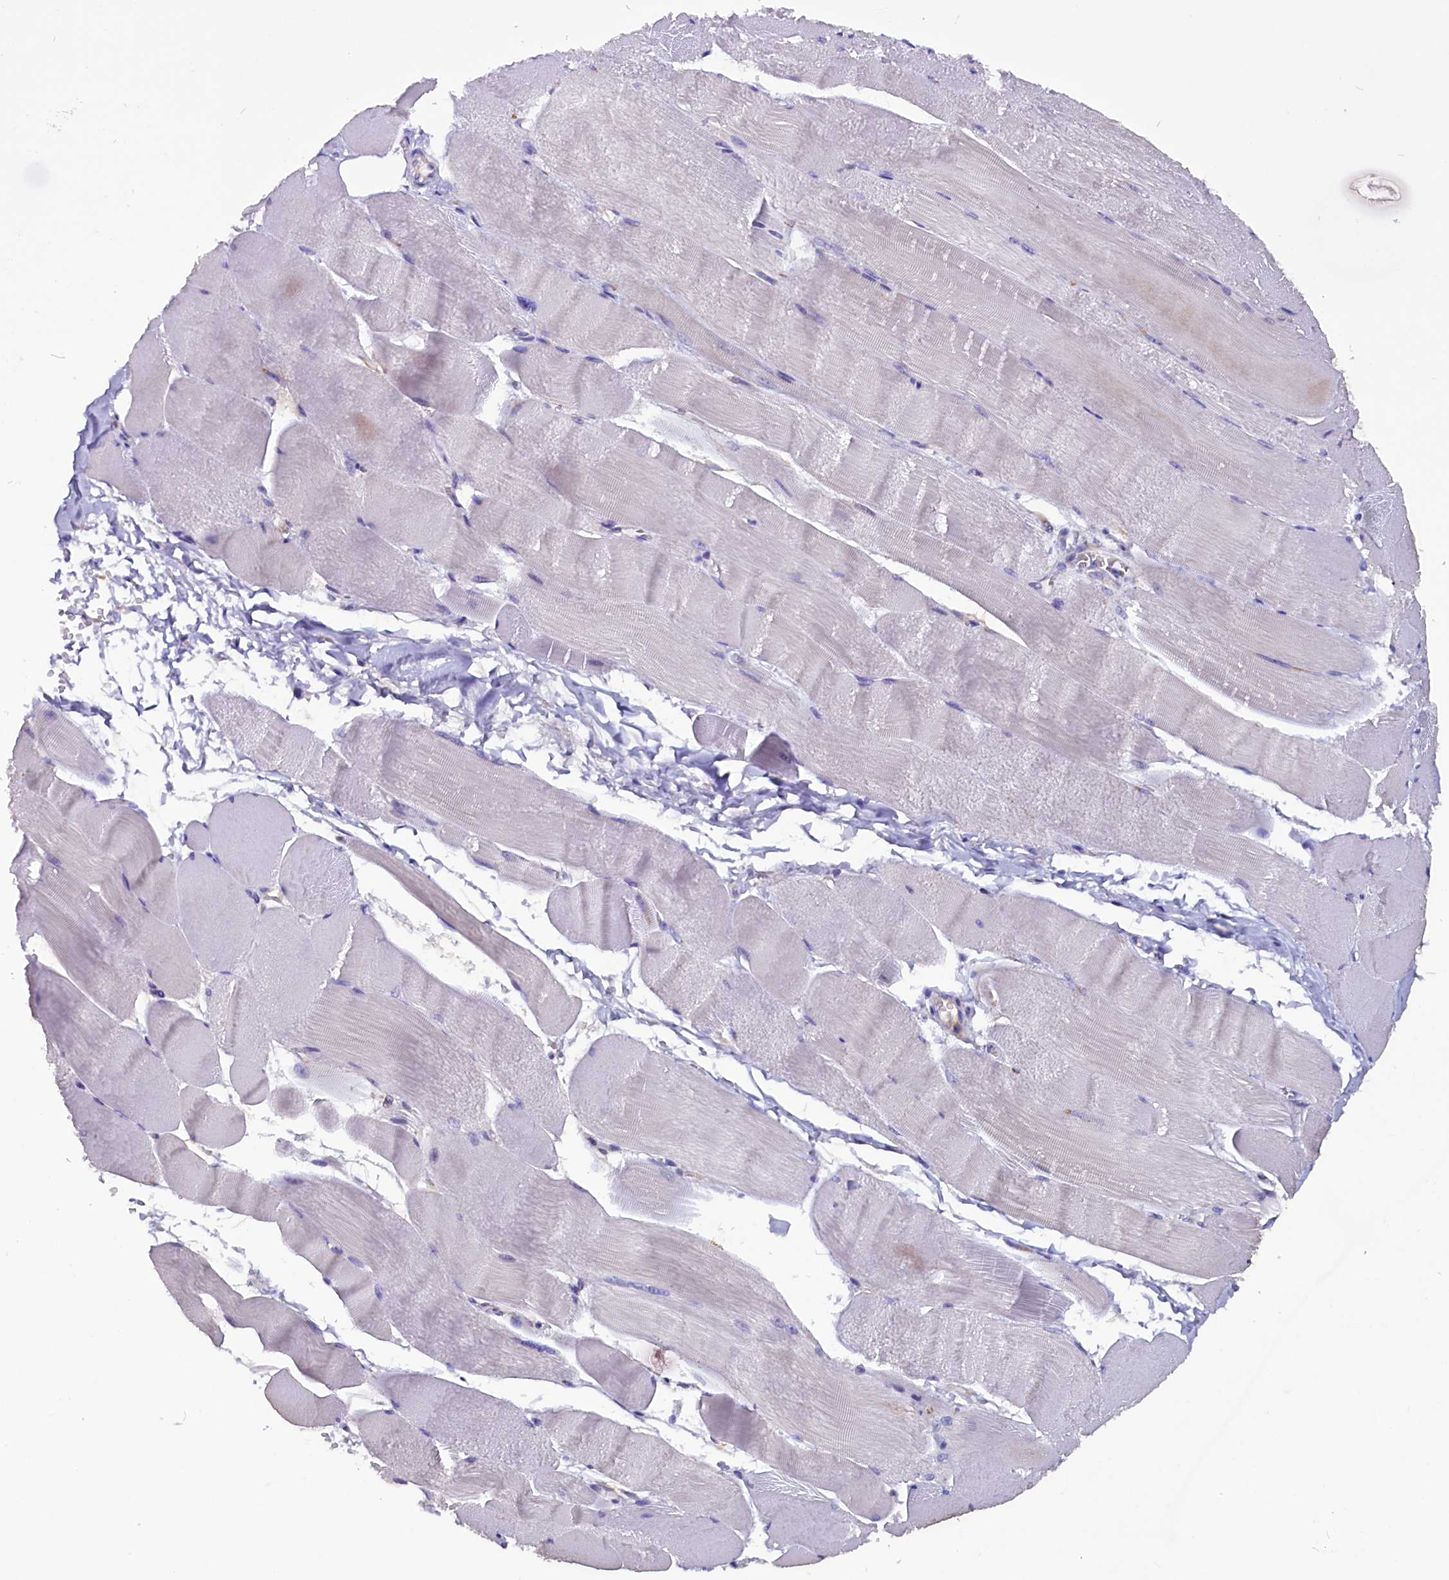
{"staining": {"intensity": "negative", "quantity": "none", "location": "none"}, "tissue": "skeletal muscle", "cell_type": "Myocytes", "image_type": "normal", "snomed": [{"axis": "morphology", "description": "Normal tissue, NOS"}, {"axis": "morphology", "description": "Basal cell carcinoma"}, {"axis": "topography", "description": "Skeletal muscle"}], "caption": "Immunohistochemical staining of normal skeletal muscle reveals no significant positivity in myocytes. (DAB immunohistochemistry visualized using brightfield microscopy, high magnification).", "gene": "CCBE1", "patient": {"sex": "female", "age": 64}}